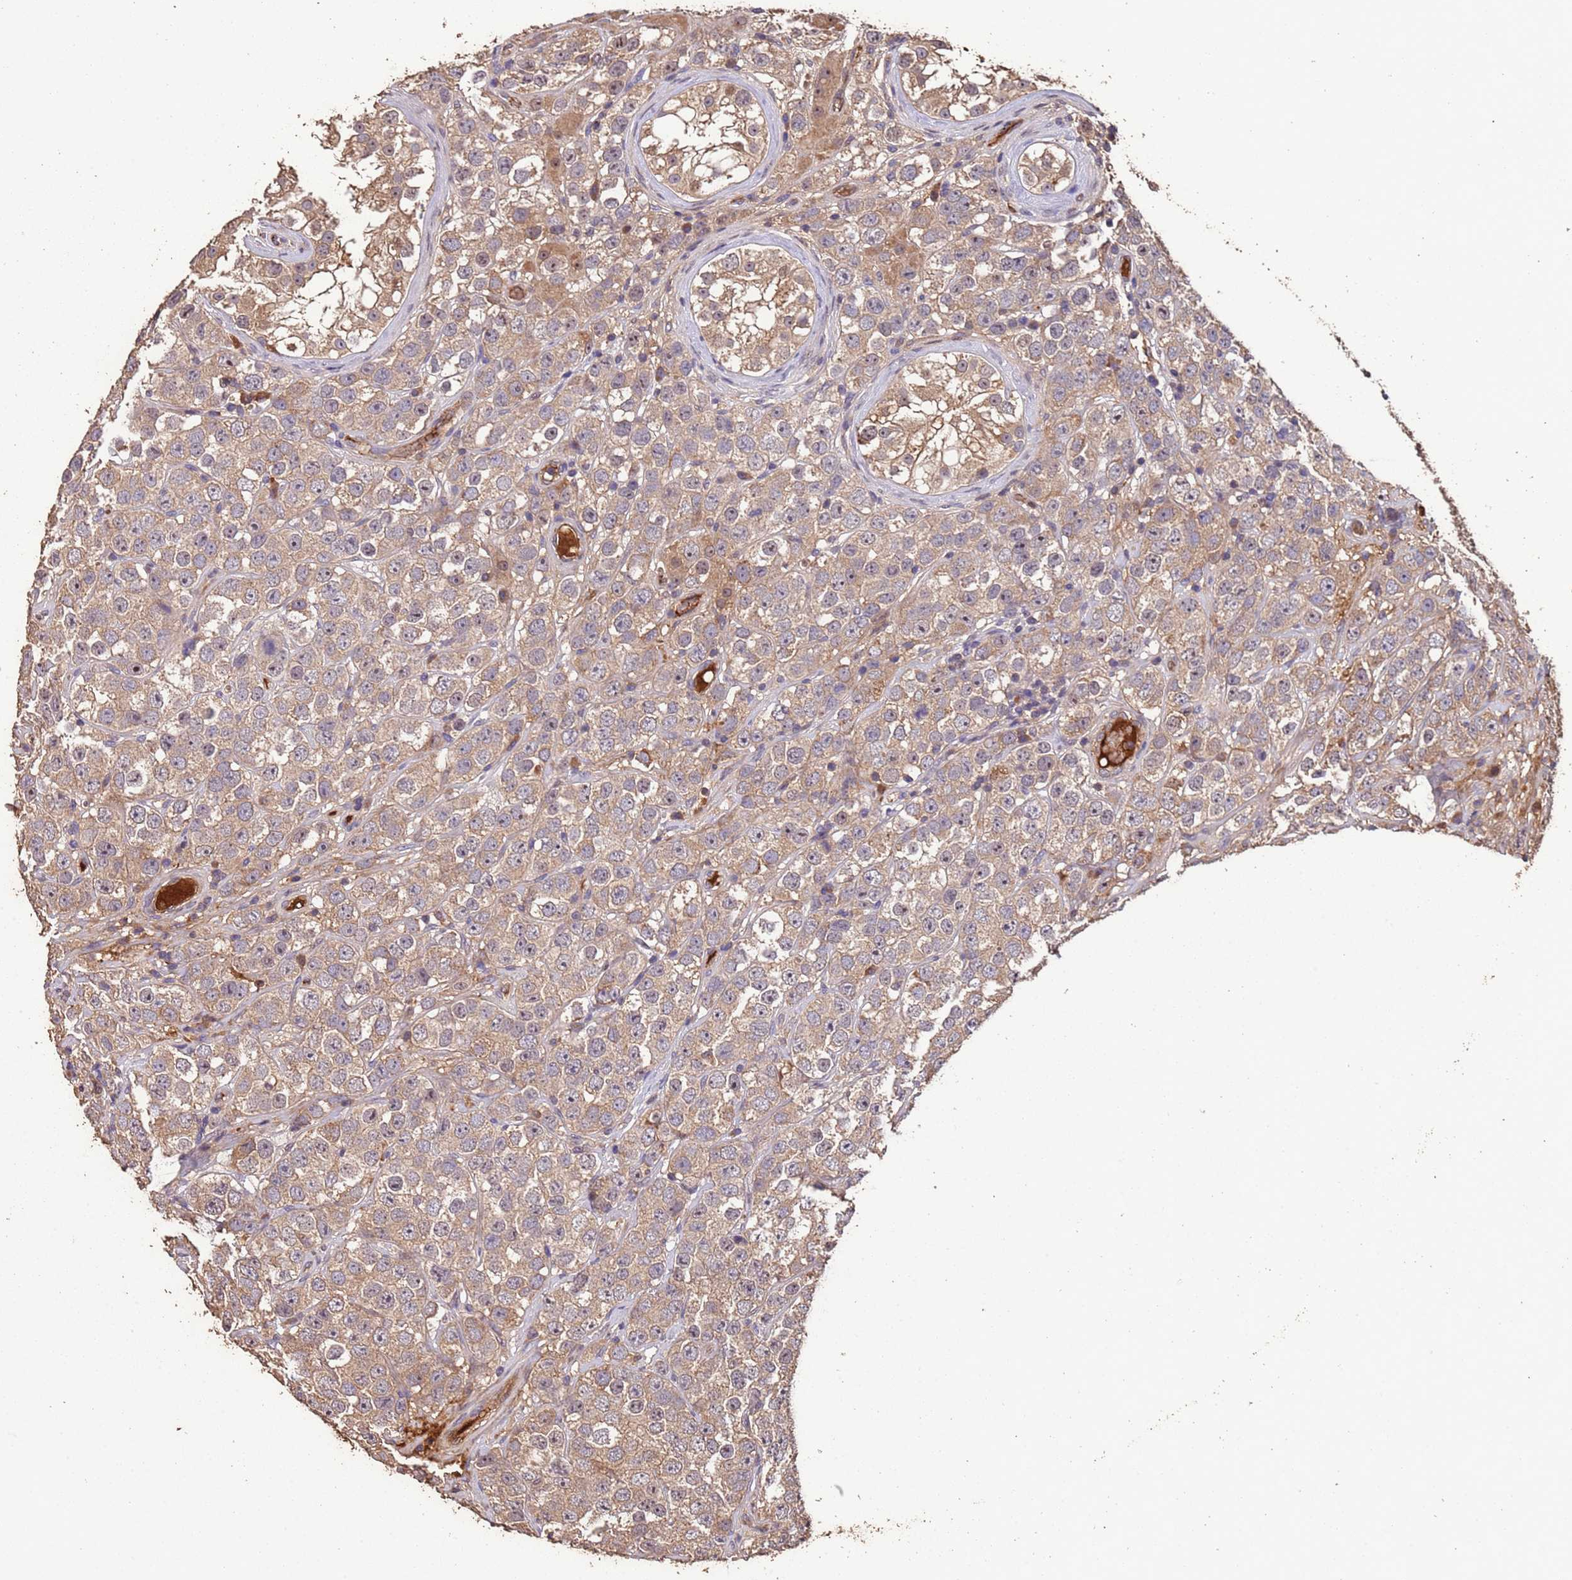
{"staining": {"intensity": "weak", "quantity": ">75%", "location": "cytoplasmic/membranous,nuclear"}, "tissue": "testis cancer", "cell_type": "Tumor cells", "image_type": "cancer", "snomed": [{"axis": "morphology", "description": "Seminoma, NOS"}, {"axis": "topography", "description": "Testis"}], "caption": "A low amount of weak cytoplasmic/membranous and nuclear expression is present in about >75% of tumor cells in seminoma (testis) tissue.", "gene": "CCDC184", "patient": {"sex": "male", "age": 28}}